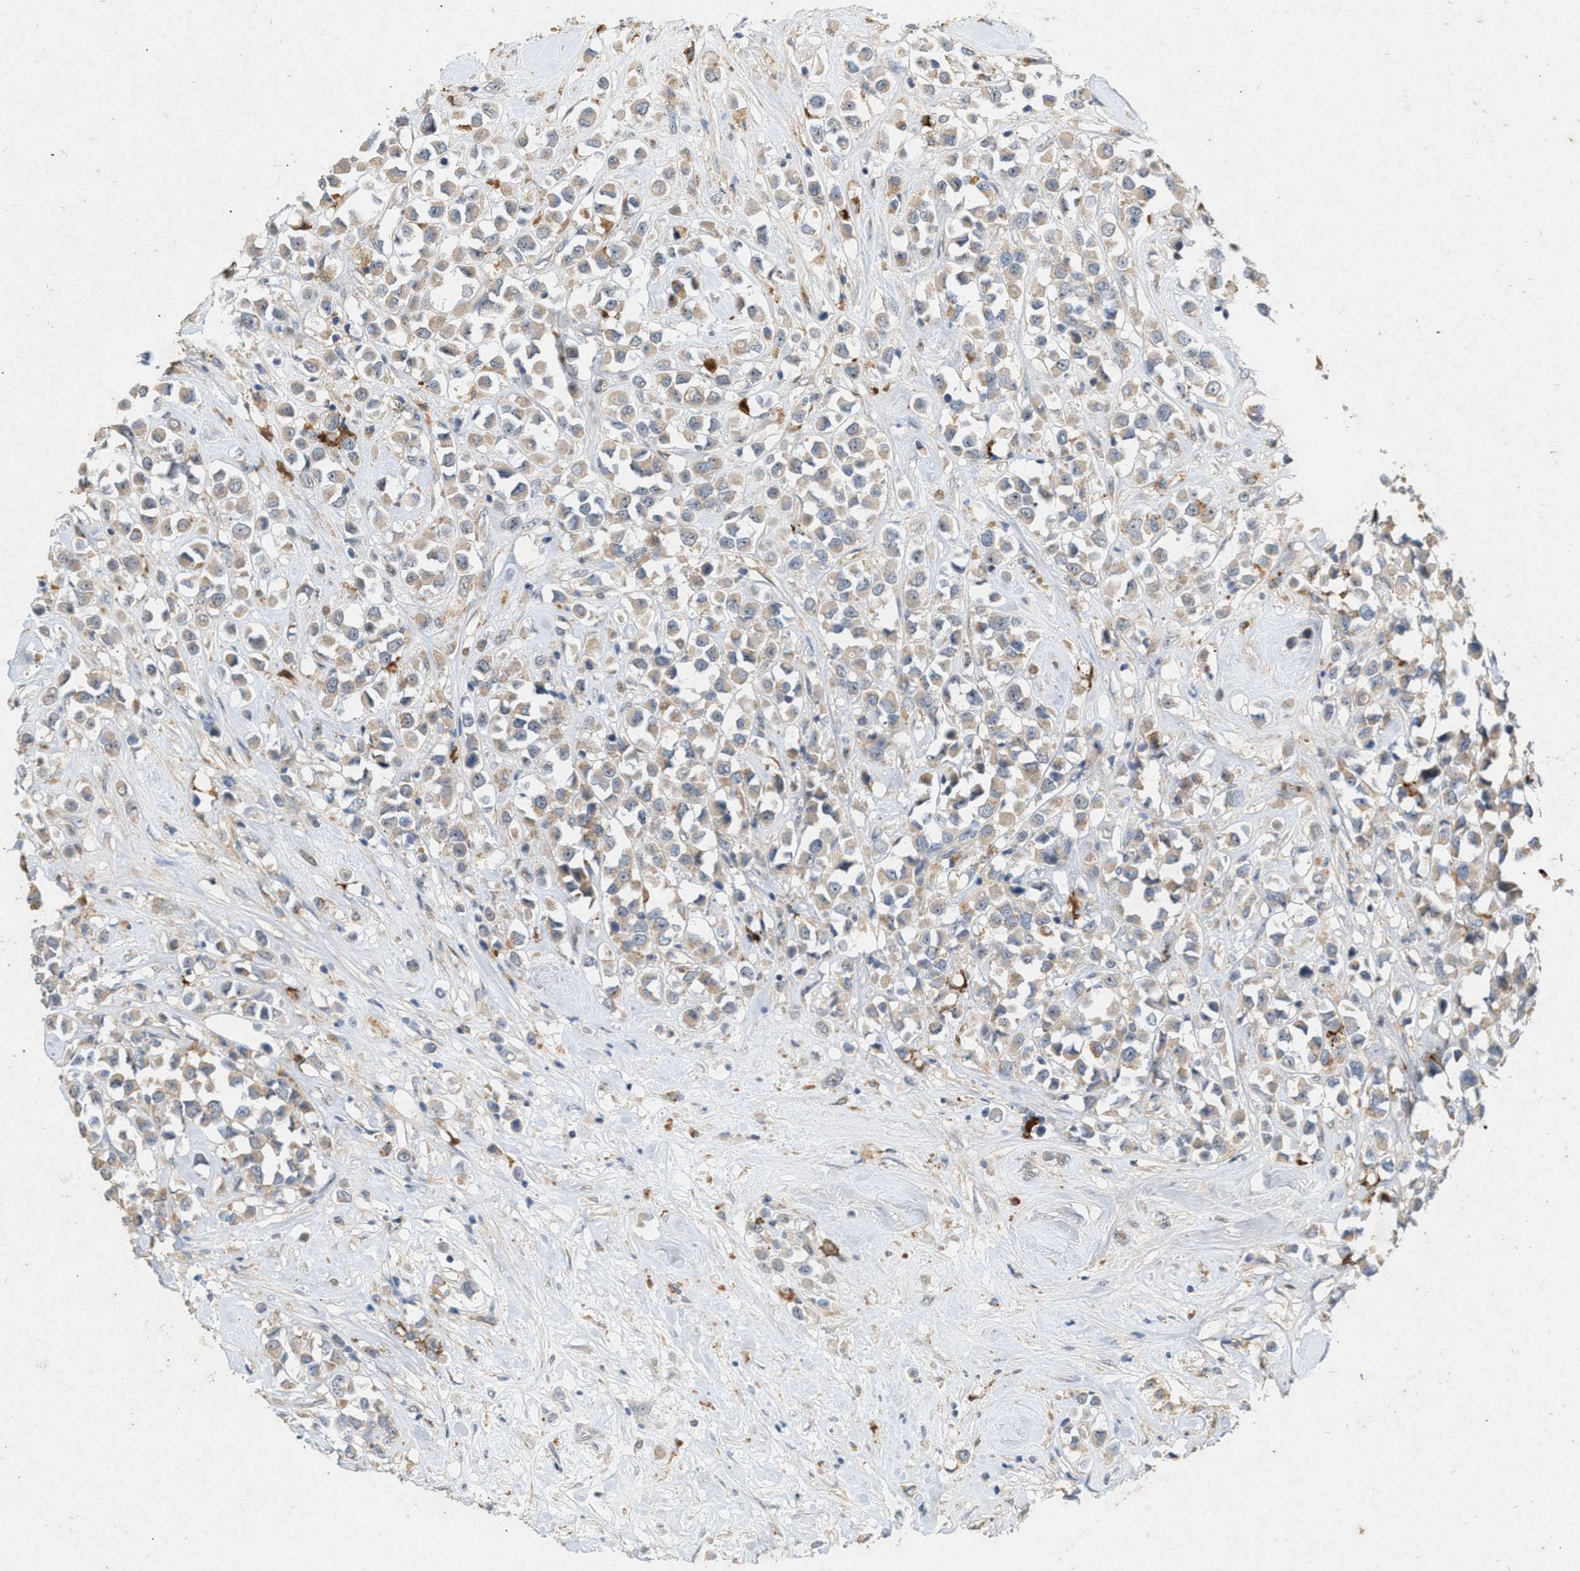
{"staining": {"intensity": "weak", "quantity": "25%-75%", "location": "cytoplasmic/membranous"}, "tissue": "breast cancer", "cell_type": "Tumor cells", "image_type": "cancer", "snomed": [{"axis": "morphology", "description": "Duct carcinoma"}, {"axis": "topography", "description": "Breast"}], "caption": "DAB (3,3'-diaminobenzidine) immunohistochemical staining of breast cancer shows weak cytoplasmic/membranous protein staining in approximately 25%-75% of tumor cells. Immunohistochemistry (ihc) stains the protein in brown and the nuclei are stained blue.", "gene": "DCAF7", "patient": {"sex": "female", "age": 61}}